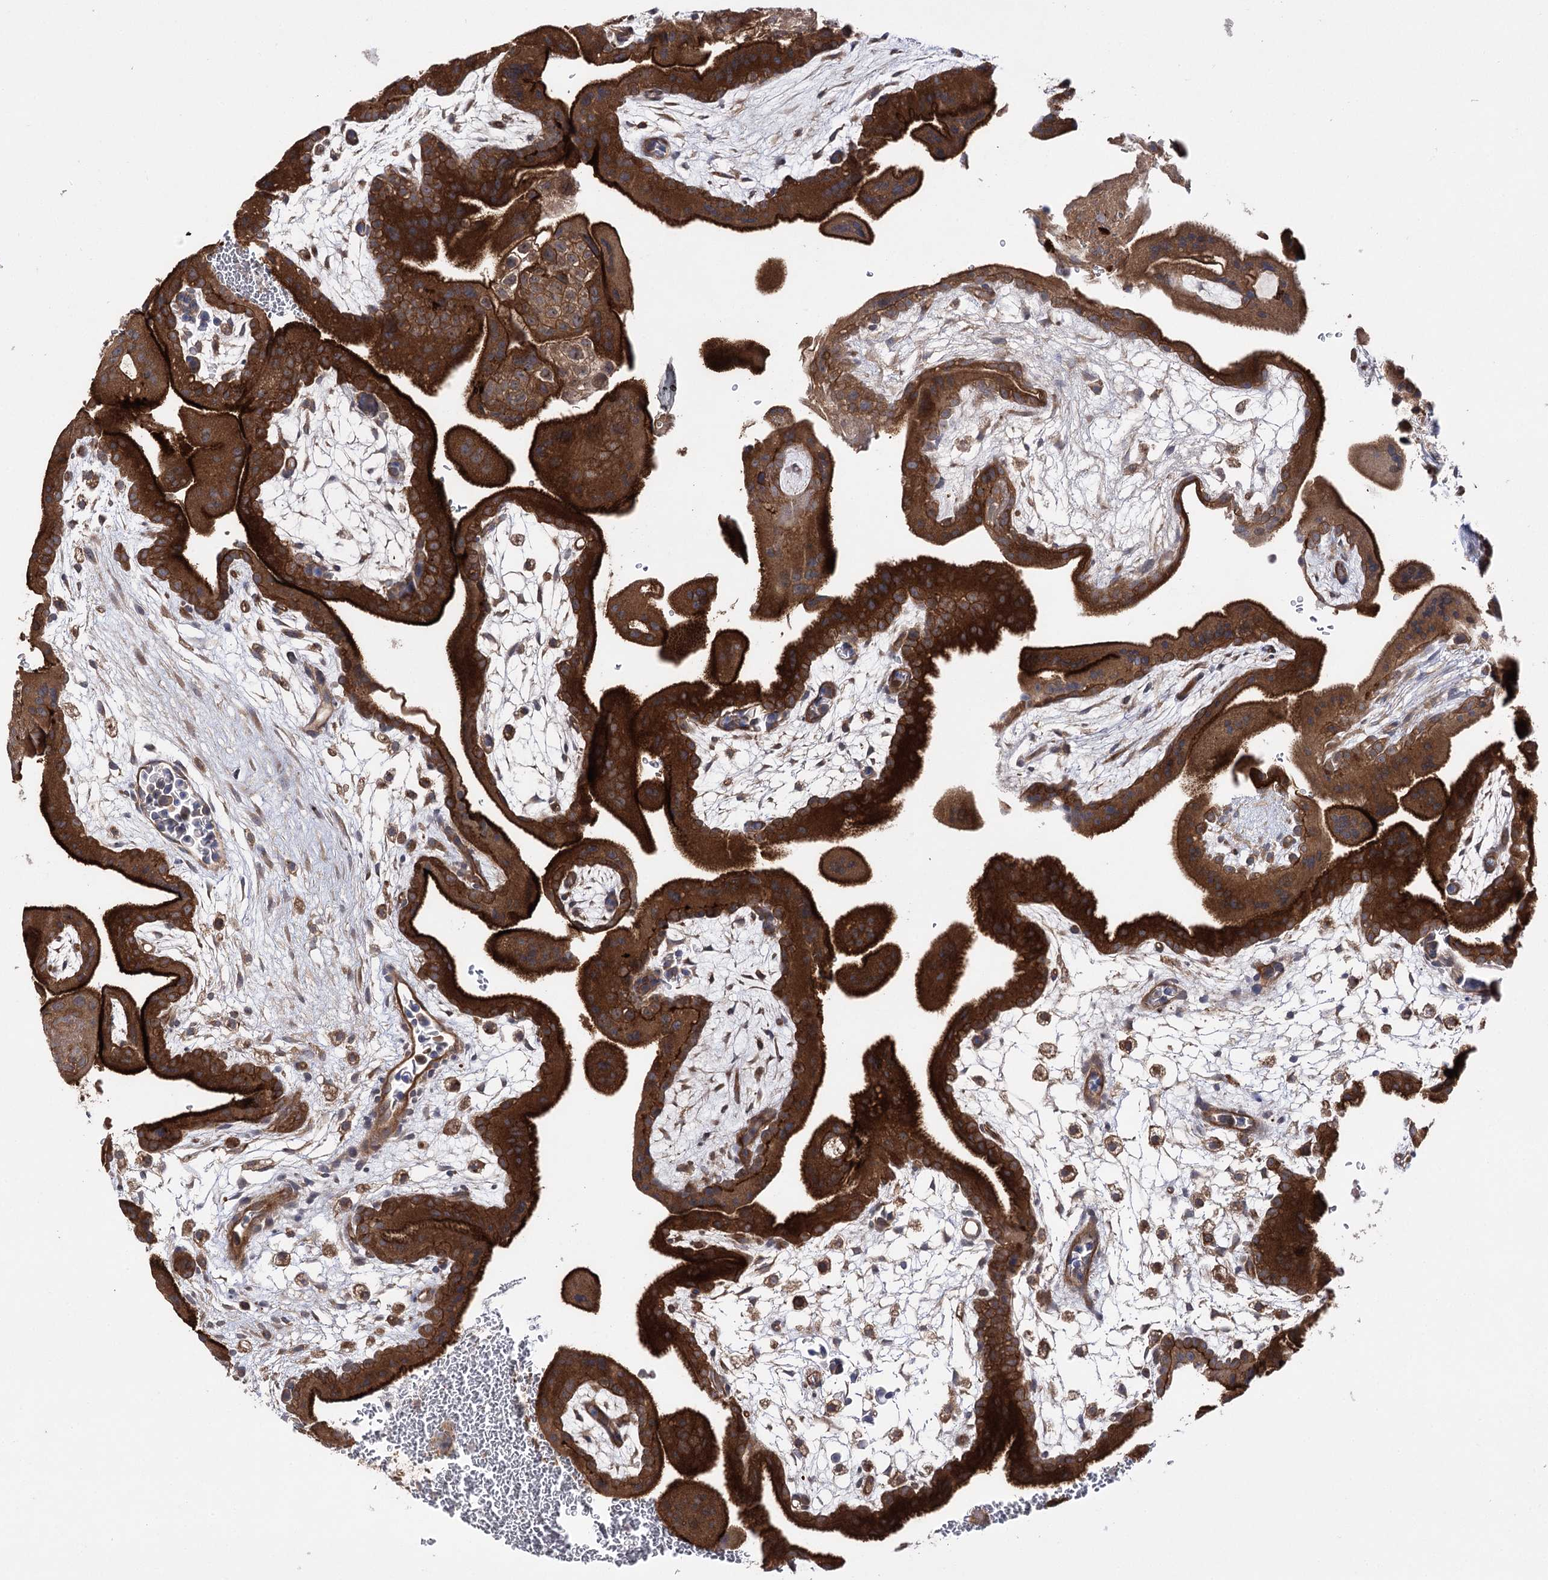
{"staining": {"intensity": "moderate", "quantity": ">75%", "location": "cytoplasmic/membranous"}, "tissue": "placenta", "cell_type": "Decidual cells", "image_type": "normal", "snomed": [{"axis": "morphology", "description": "Normal tissue, NOS"}, {"axis": "topography", "description": "Placenta"}], "caption": "This image exhibits immunohistochemistry staining of benign human placenta, with medium moderate cytoplasmic/membranous positivity in about >75% of decidual cells.", "gene": "BCR", "patient": {"sex": "female", "age": 35}}